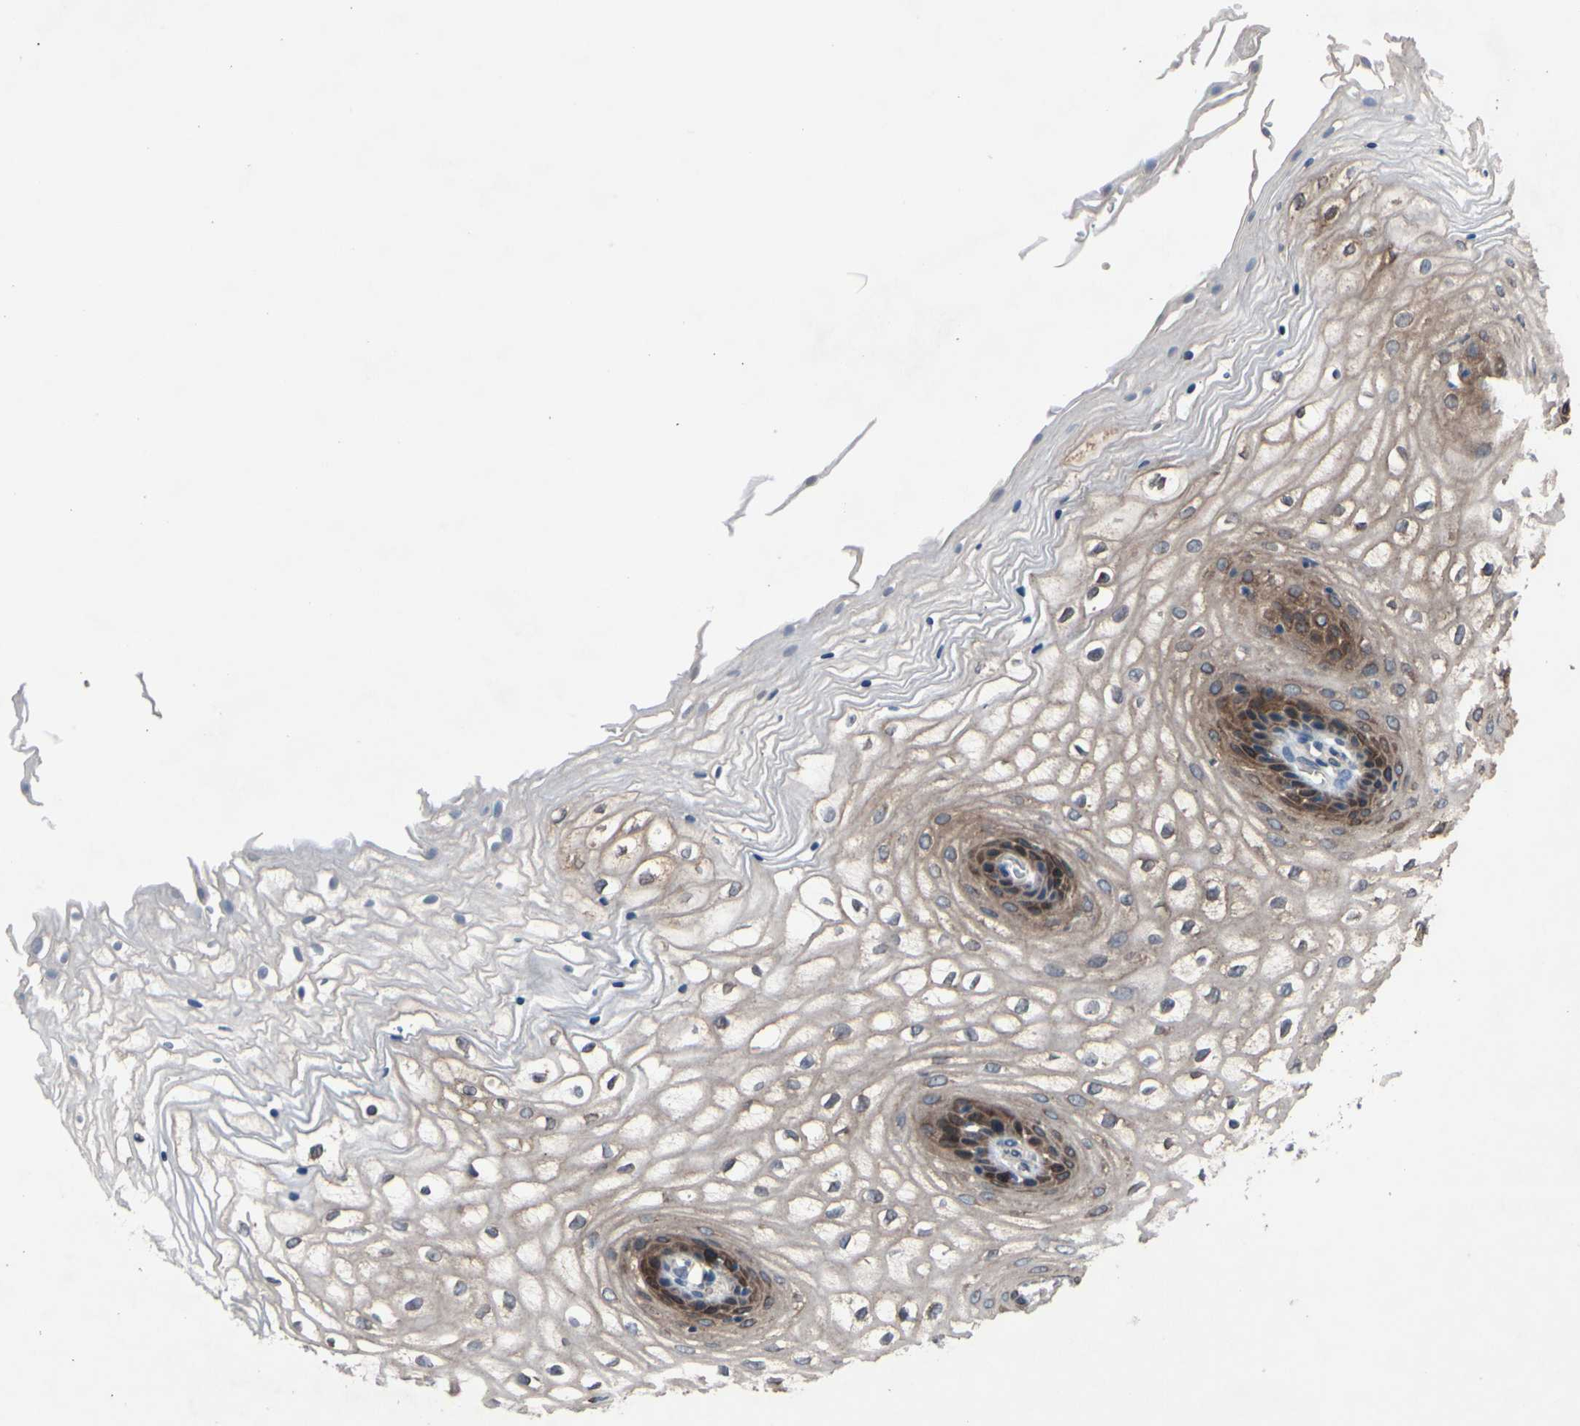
{"staining": {"intensity": "strong", "quantity": "25%-75%", "location": "cytoplasmic/membranous"}, "tissue": "vagina", "cell_type": "Squamous epithelial cells", "image_type": "normal", "snomed": [{"axis": "morphology", "description": "Normal tissue, NOS"}, {"axis": "topography", "description": "Vagina"}], "caption": "Vagina stained for a protein exhibits strong cytoplasmic/membranous positivity in squamous epithelial cells. The protein of interest is shown in brown color, while the nuclei are stained blue.", "gene": "PRXL2A", "patient": {"sex": "female", "age": 34}}